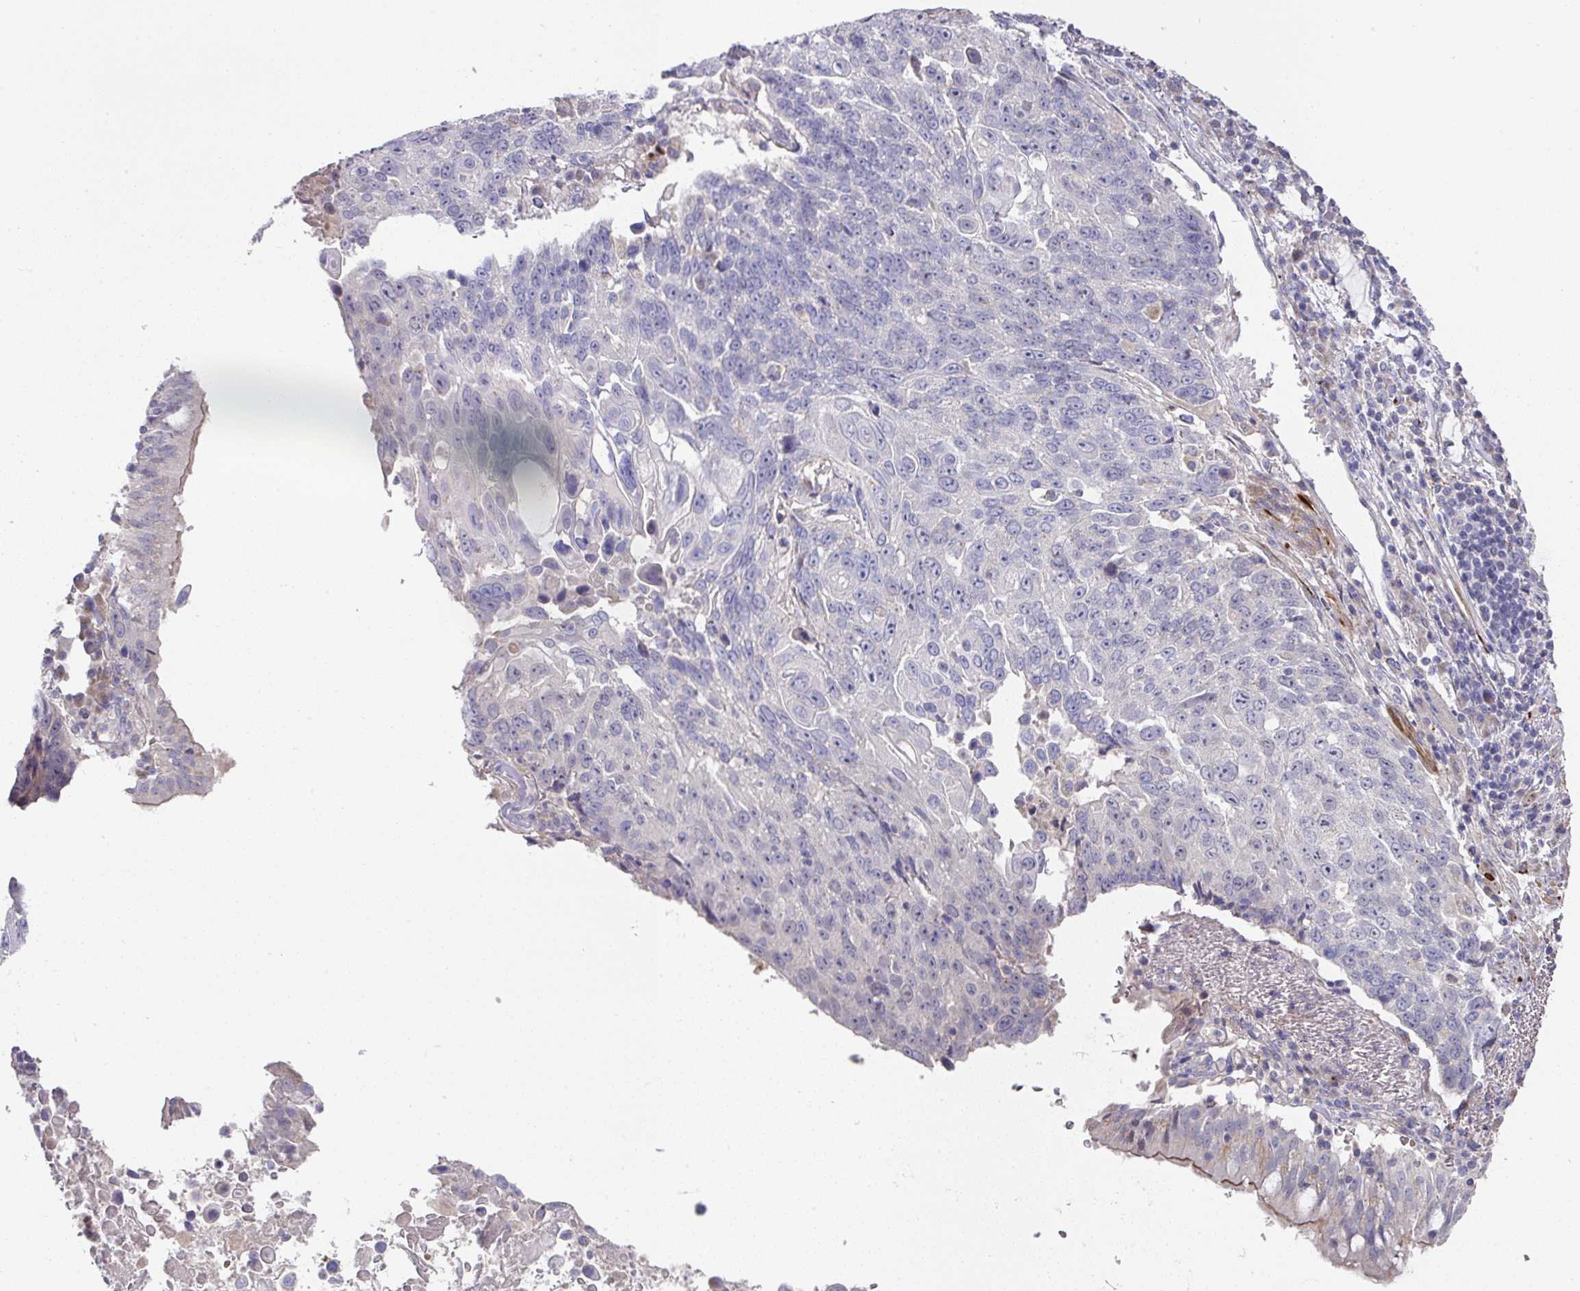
{"staining": {"intensity": "negative", "quantity": "none", "location": "none"}, "tissue": "lung cancer", "cell_type": "Tumor cells", "image_type": "cancer", "snomed": [{"axis": "morphology", "description": "Squamous cell carcinoma, NOS"}, {"axis": "topography", "description": "Lung"}], "caption": "A high-resolution histopathology image shows immunohistochemistry staining of lung cancer (squamous cell carcinoma), which shows no significant expression in tumor cells. Nuclei are stained in blue.", "gene": "TARM1", "patient": {"sex": "male", "age": 66}}